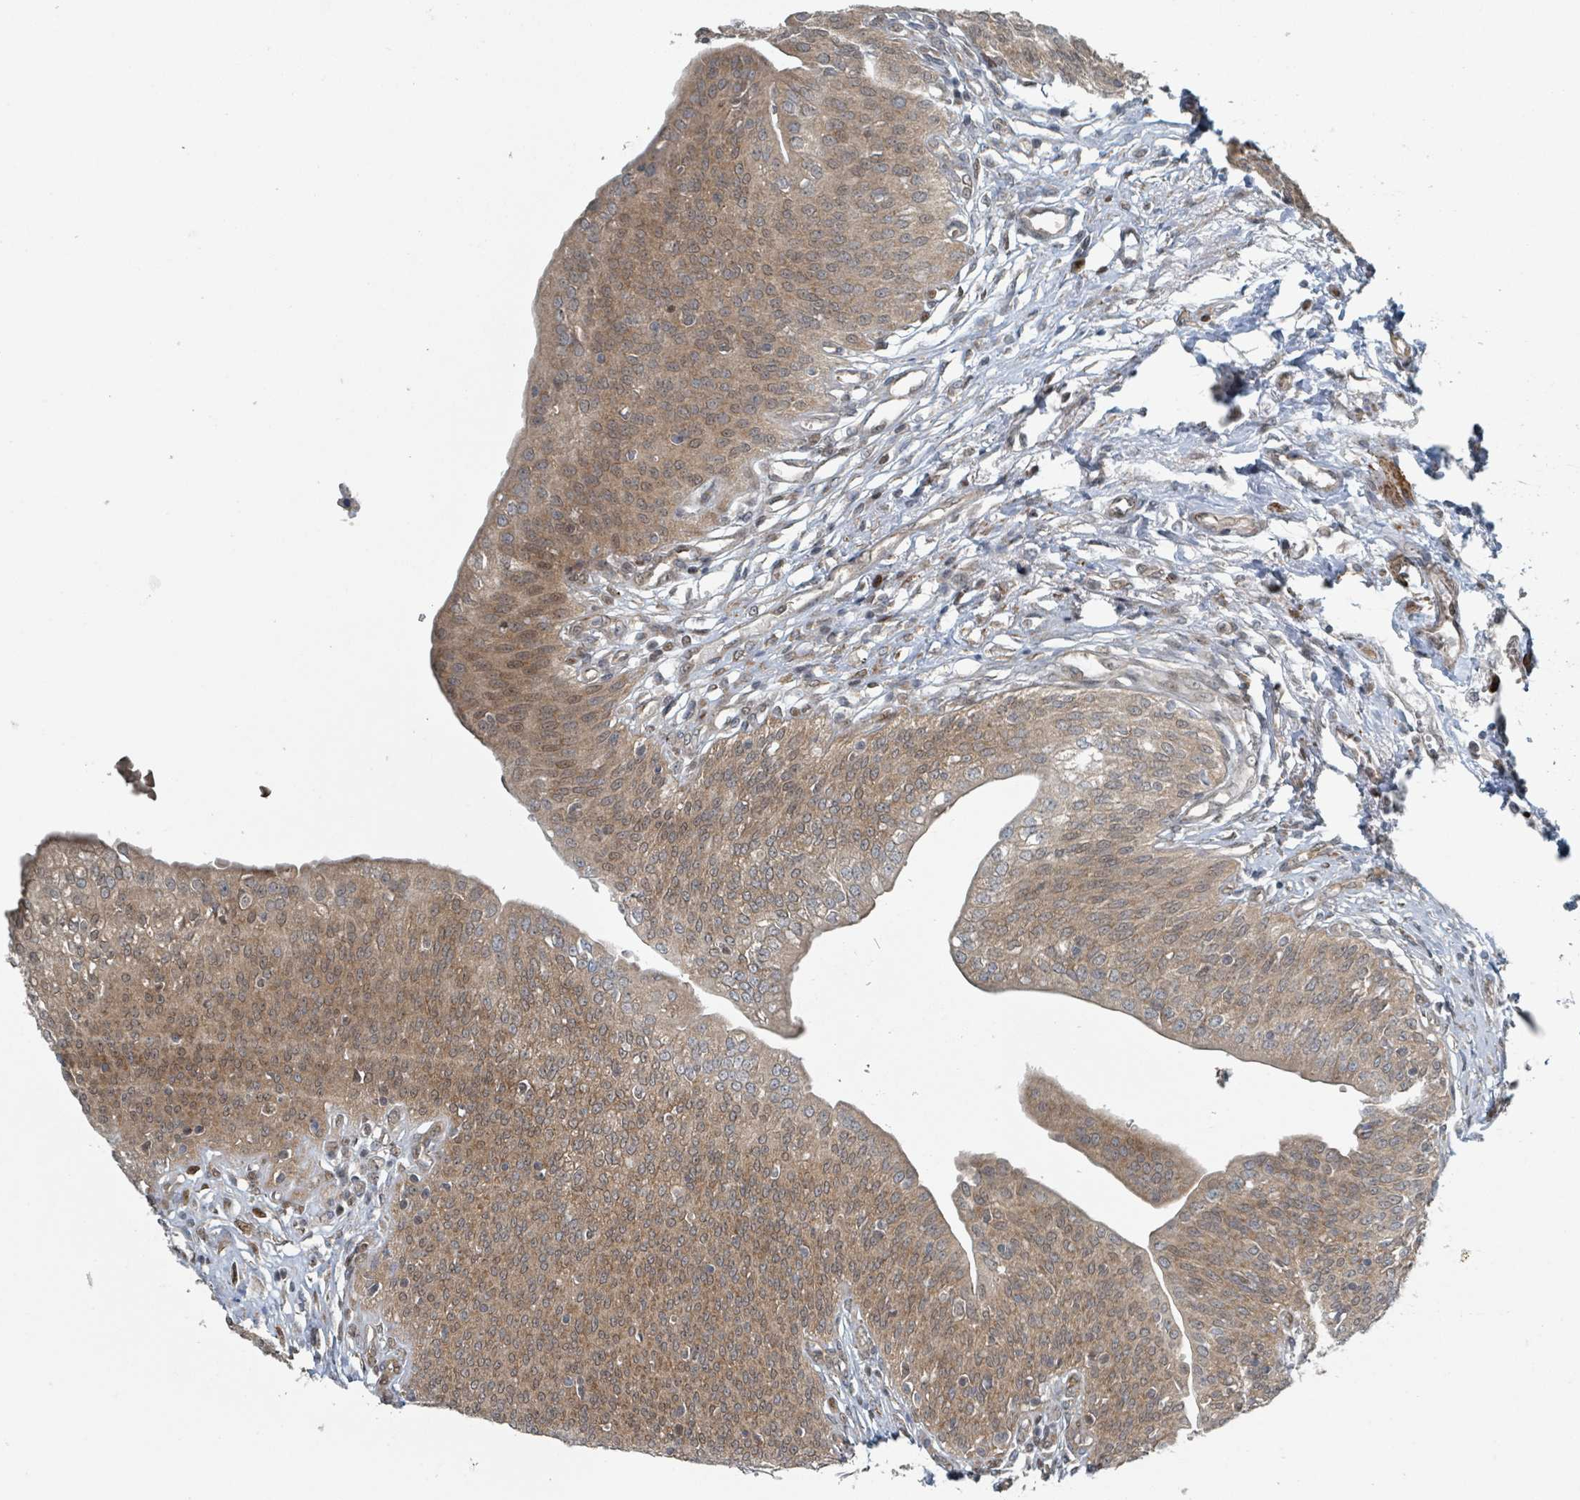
{"staining": {"intensity": "moderate", "quantity": ">75%", "location": "cytoplasmic/membranous"}, "tissue": "urothelial cancer", "cell_type": "Tumor cells", "image_type": "cancer", "snomed": [{"axis": "morphology", "description": "Urothelial carcinoma, High grade"}, {"axis": "topography", "description": "Urinary bladder"}], "caption": "High-grade urothelial carcinoma tissue displays moderate cytoplasmic/membranous staining in about >75% of tumor cells, visualized by immunohistochemistry.", "gene": "RHPN2", "patient": {"sex": "female", "age": 79}}